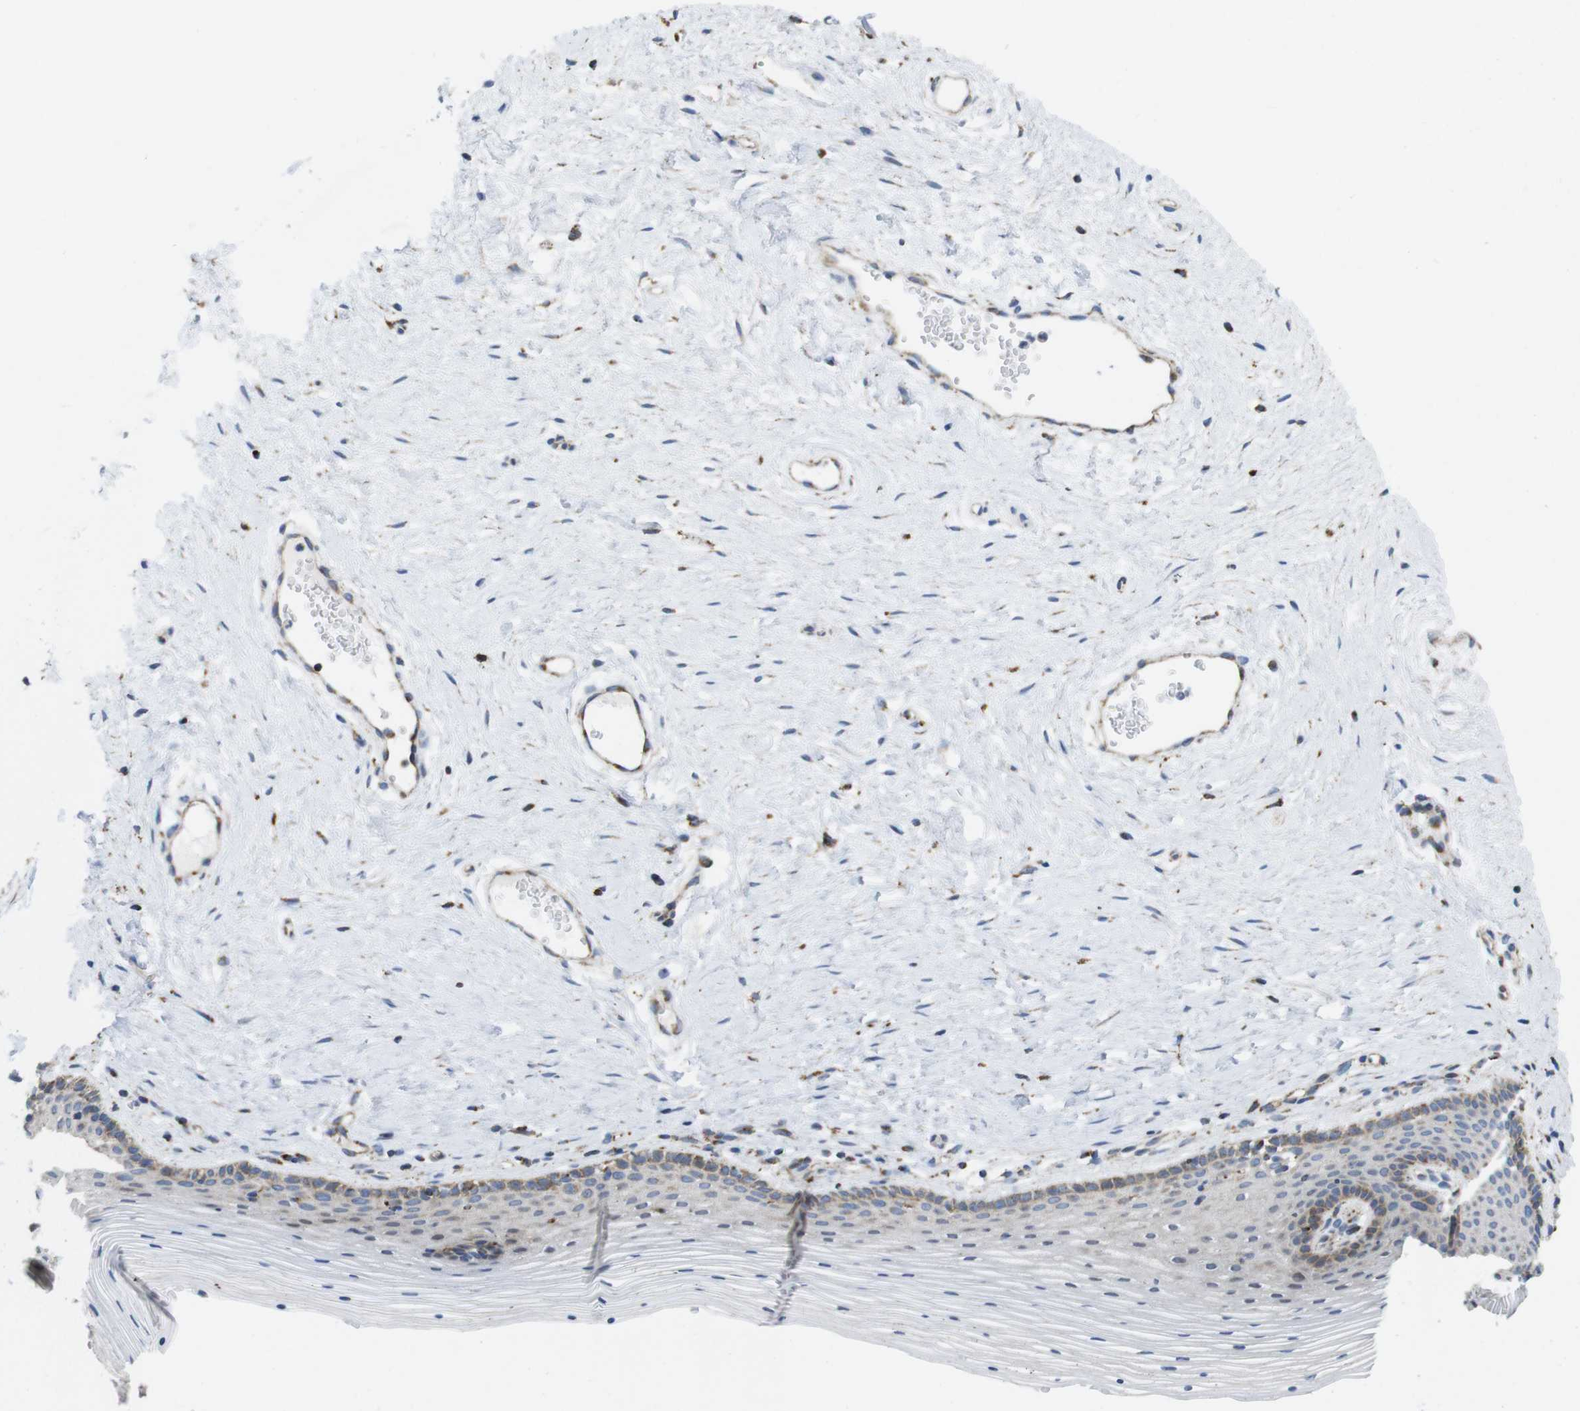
{"staining": {"intensity": "moderate", "quantity": "<25%", "location": "cytoplasmic/membranous"}, "tissue": "vagina", "cell_type": "Squamous epithelial cells", "image_type": "normal", "snomed": [{"axis": "morphology", "description": "Normal tissue, NOS"}, {"axis": "topography", "description": "Vagina"}], "caption": "Immunohistochemical staining of normal vagina displays low levels of moderate cytoplasmic/membranous positivity in approximately <25% of squamous epithelial cells.", "gene": "TMEM192", "patient": {"sex": "female", "age": 32}}